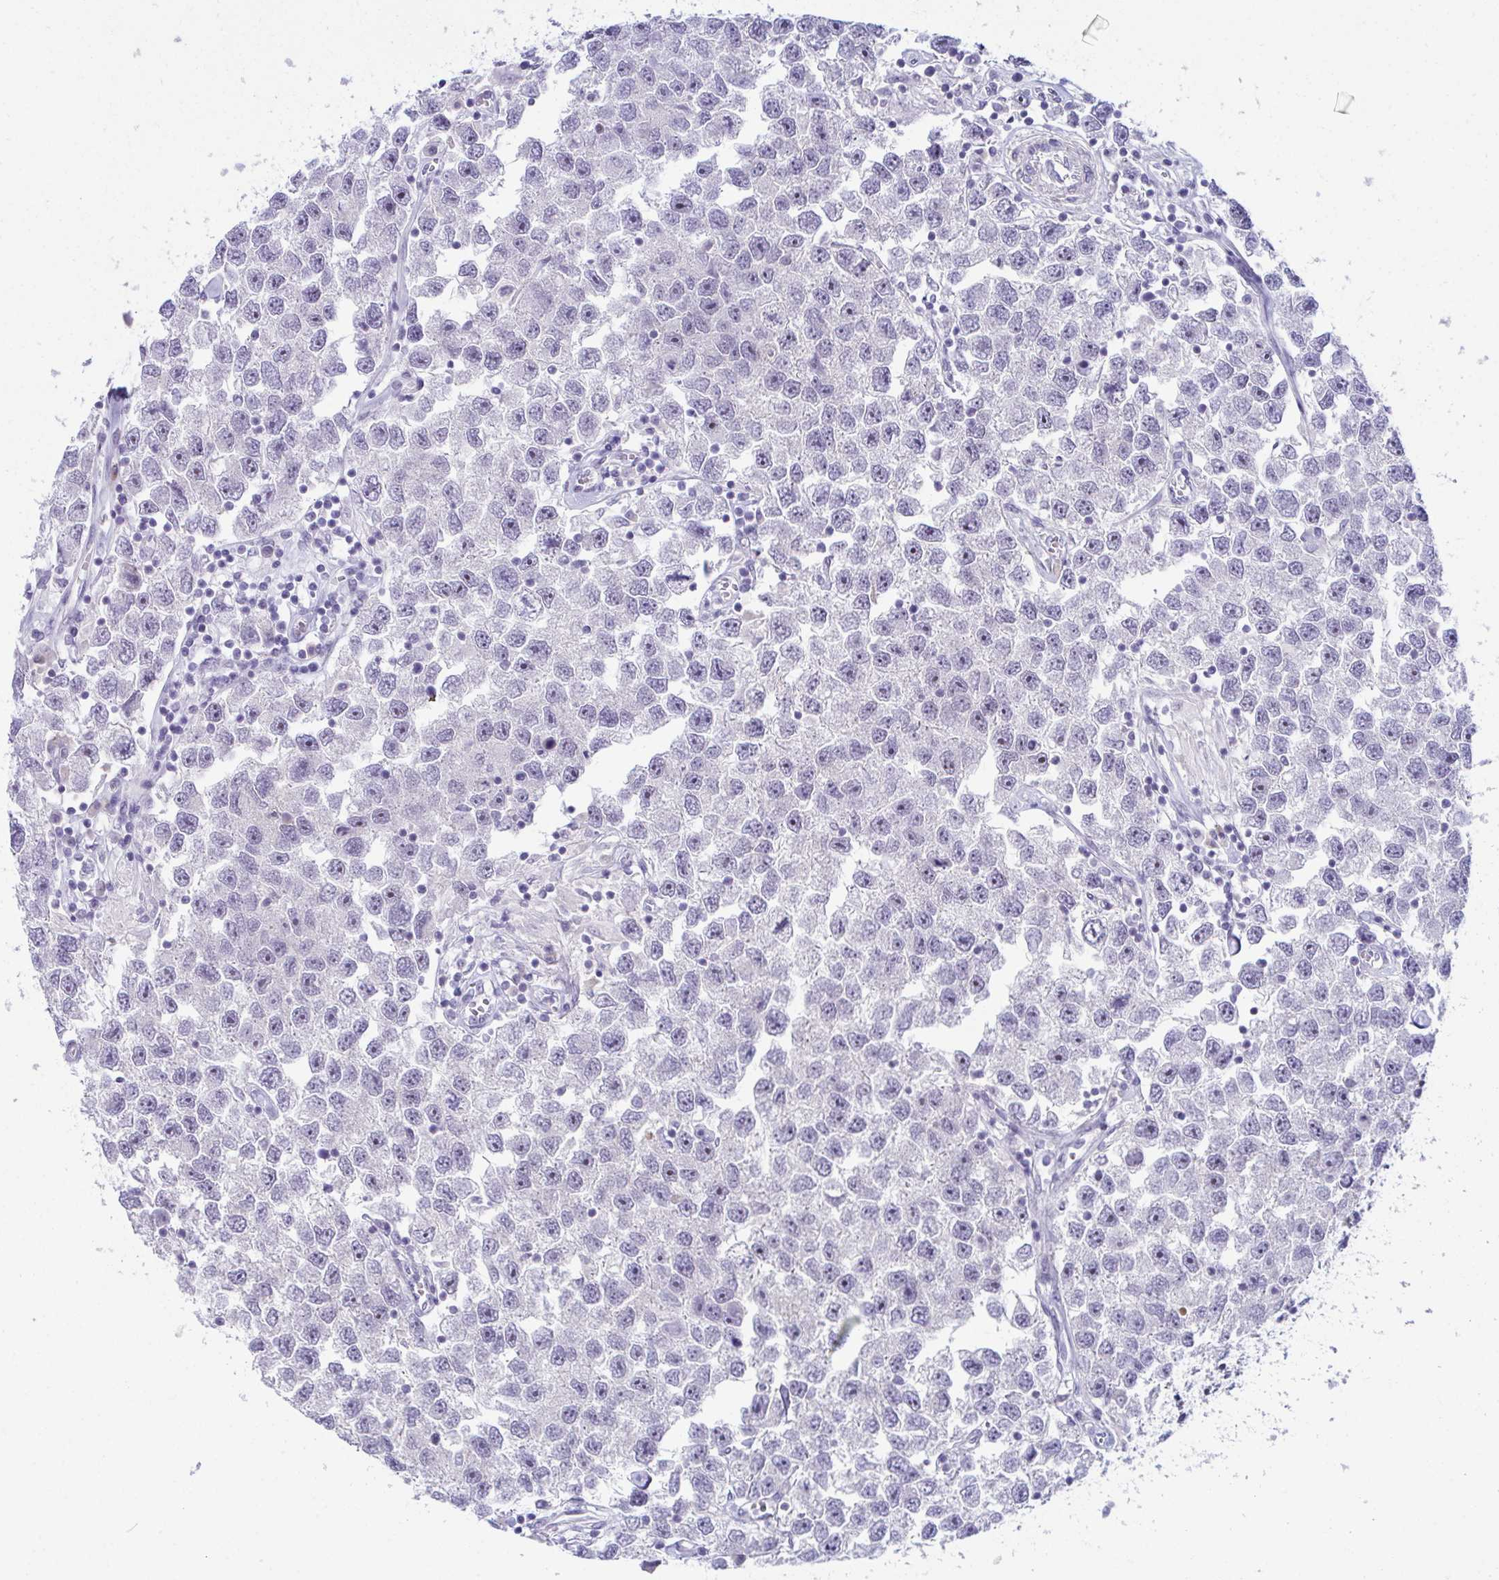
{"staining": {"intensity": "negative", "quantity": "none", "location": "none"}, "tissue": "testis cancer", "cell_type": "Tumor cells", "image_type": "cancer", "snomed": [{"axis": "morphology", "description": "Seminoma, NOS"}, {"axis": "topography", "description": "Testis"}], "caption": "Testis cancer stained for a protein using immunohistochemistry (IHC) exhibits no staining tumor cells.", "gene": "USP35", "patient": {"sex": "male", "age": 26}}